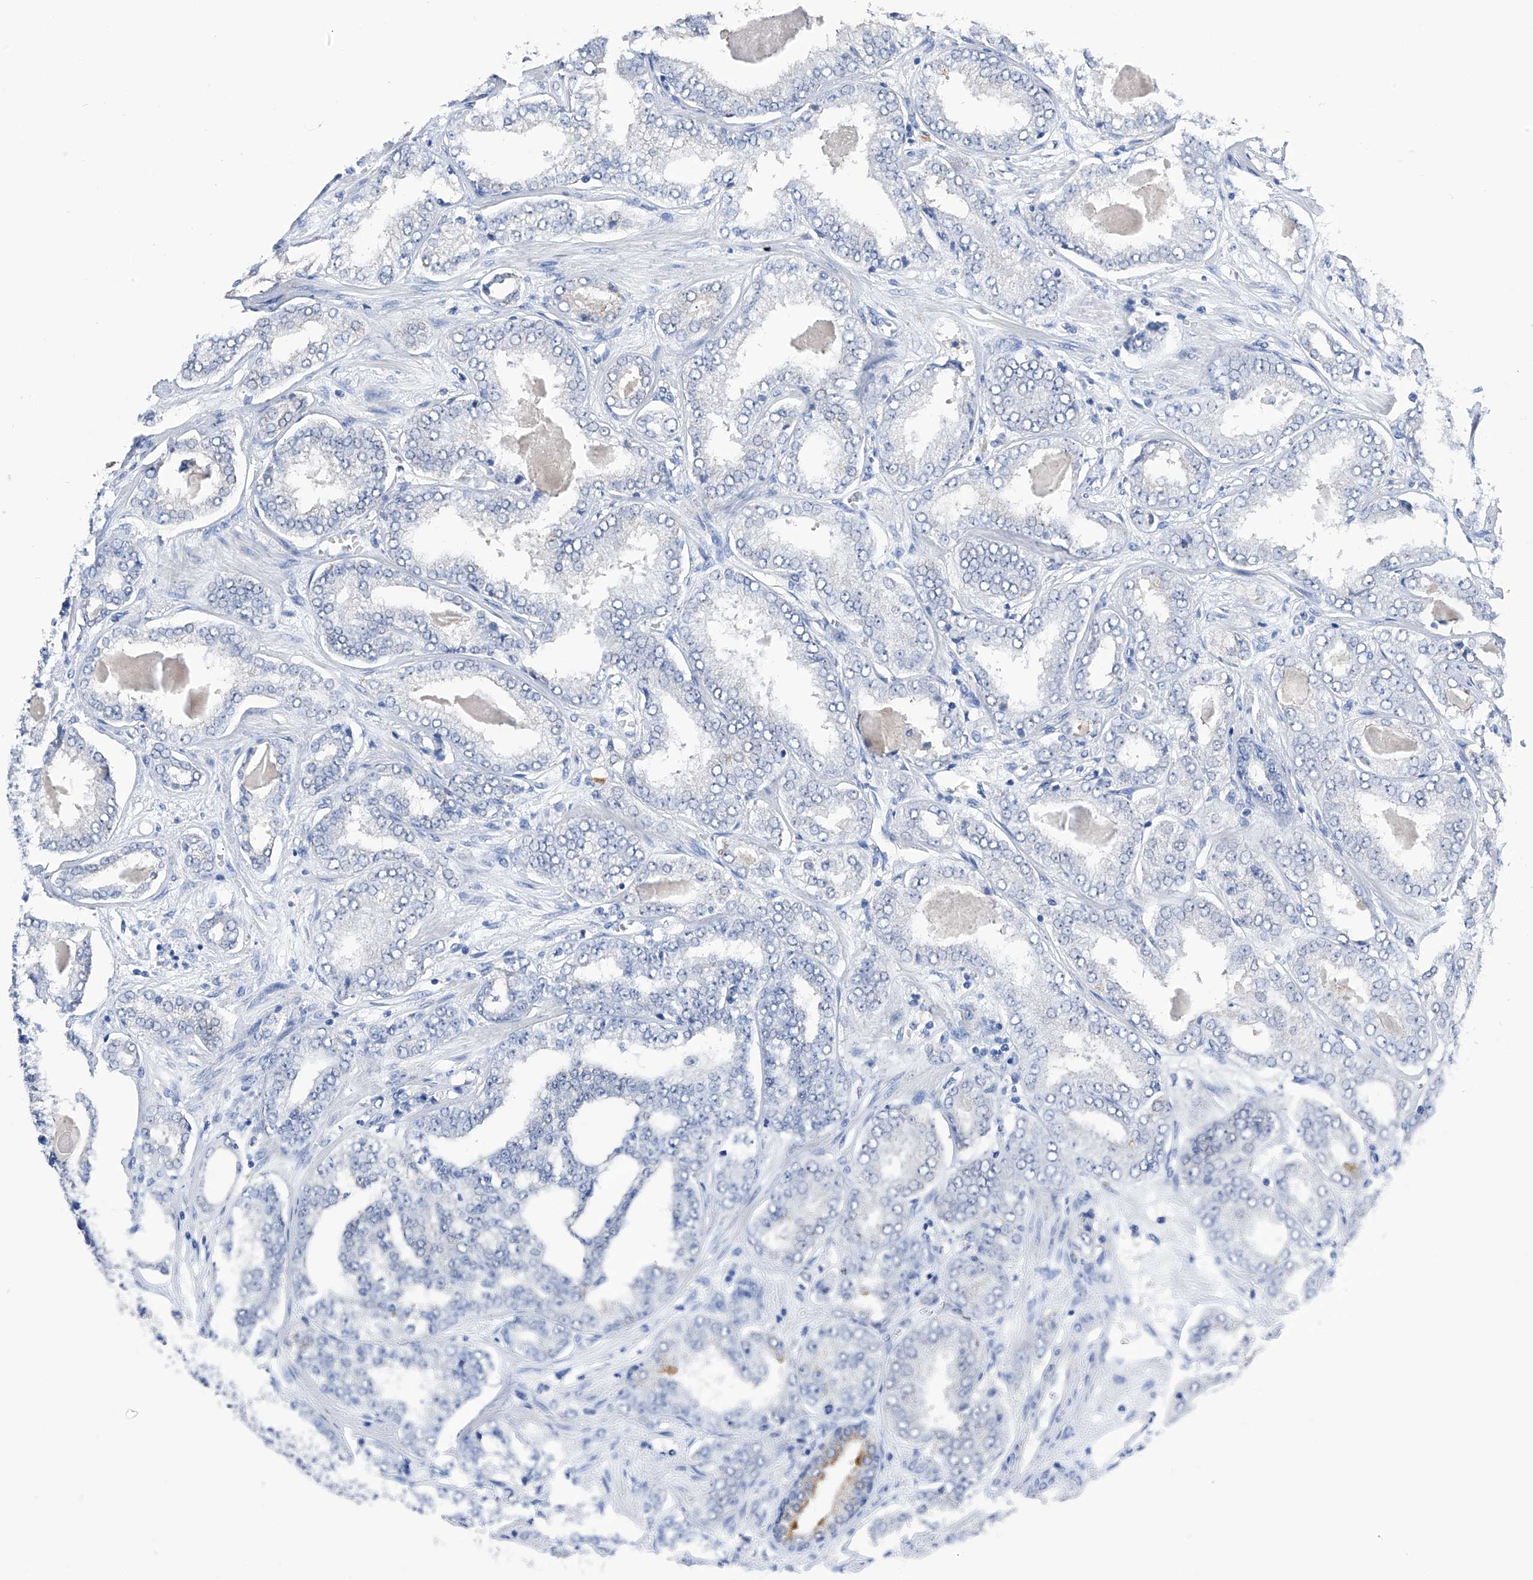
{"staining": {"intensity": "negative", "quantity": "none", "location": "none"}, "tissue": "prostate cancer", "cell_type": "Tumor cells", "image_type": "cancer", "snomed": [{"axis": "morphology", "description": "Adenocarcinoma, High grade"}, {"axis": "topography", "description": "Prostate"}], "caption": "A photomicrograph of prostate high-grade adenocarcinoma stained for a protein exhibits no brown staining in tumor cells.", "gene": "PGM3", "patient": {"sex": "male", "age": 71}}